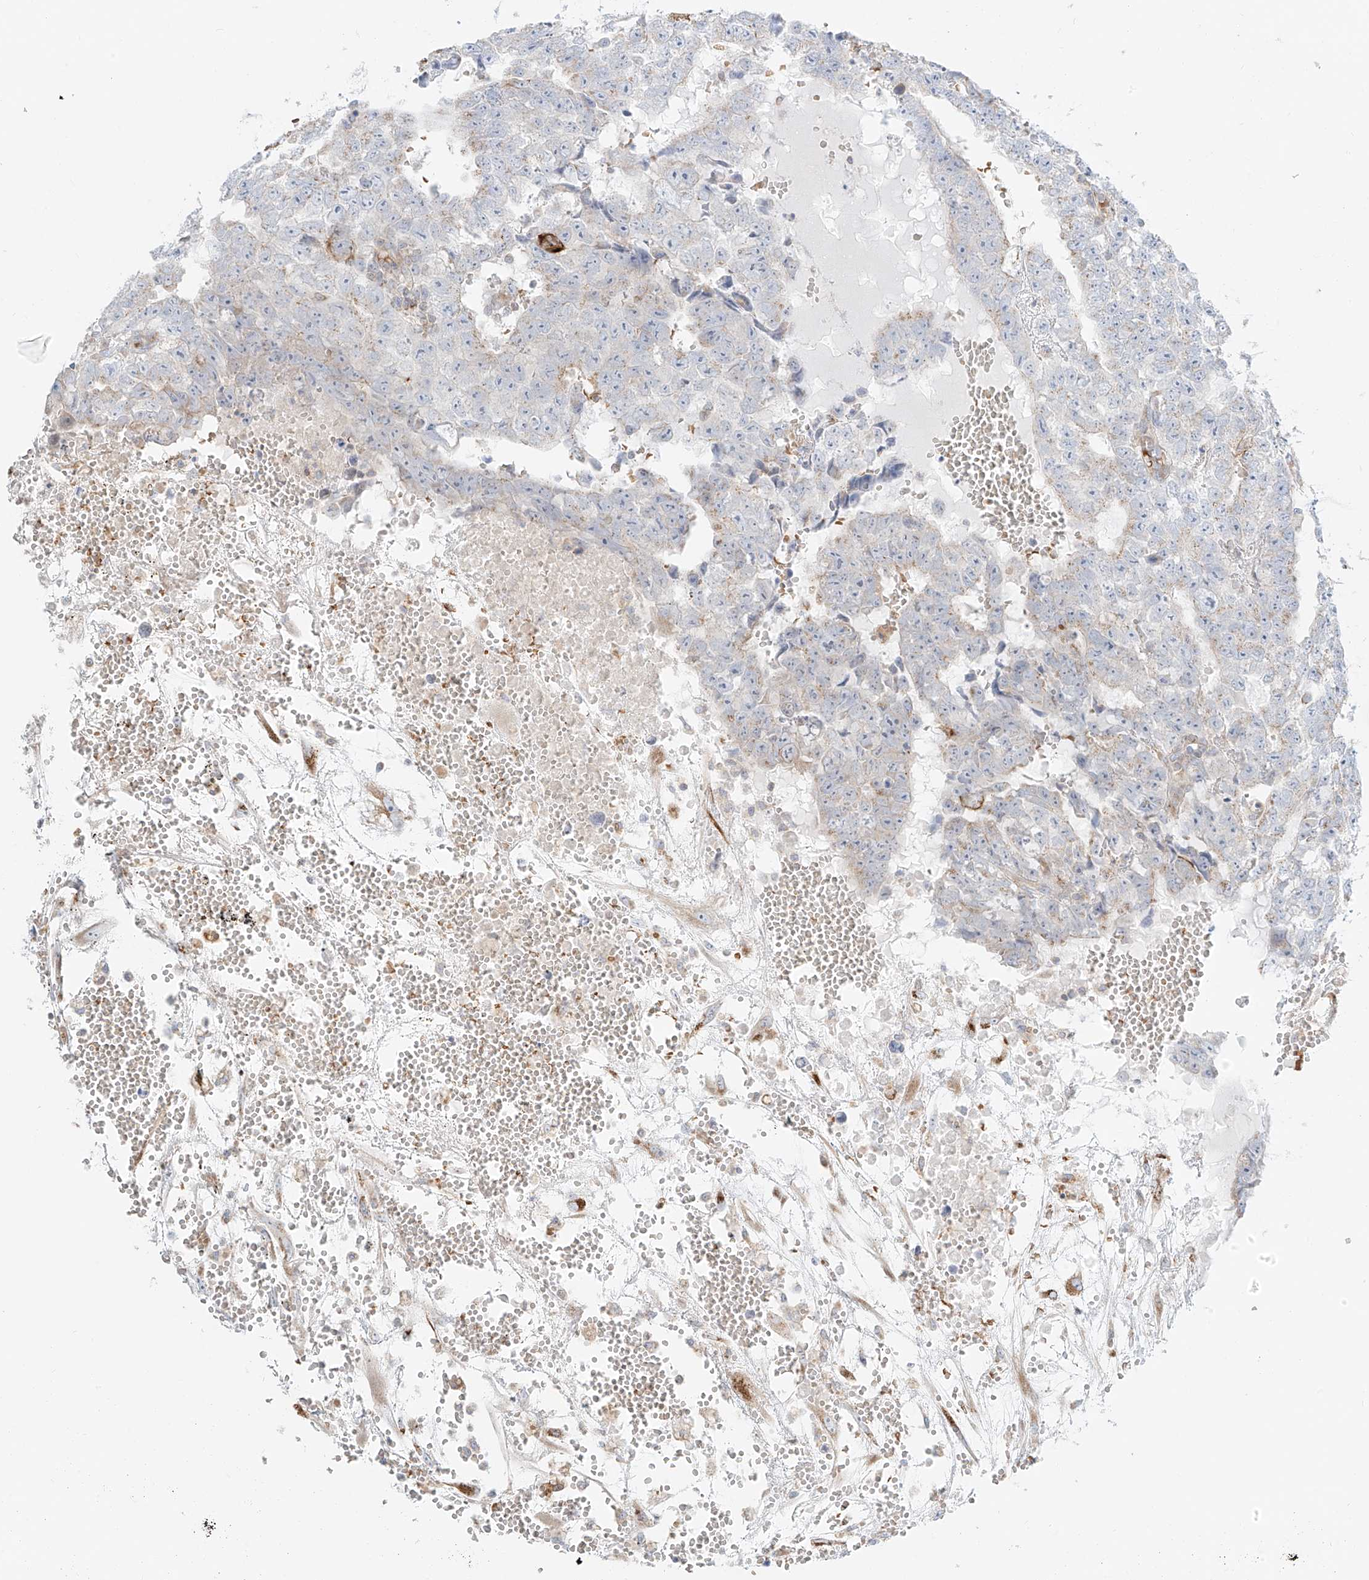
{"staining": {"intensity": "weak", "quantity": "<25%", "location": "cytoplasmic/membranous"}, "tissue": "testis cancer", "cell_type": "Tumor cells", "image_type": "cancer", "snomed": [{"axis": "morphology", "description": "Carcinoma, Embryonal, NOS"}, {"axis": "topography", "description": "Testis"}], "caption": "Immunohistochemical staining of human embryonal carcinoma (testis) displays no significant positivity in tumor cells.", "gene": "EIPR1", "patient": {"sex": "male", "age": 25}}